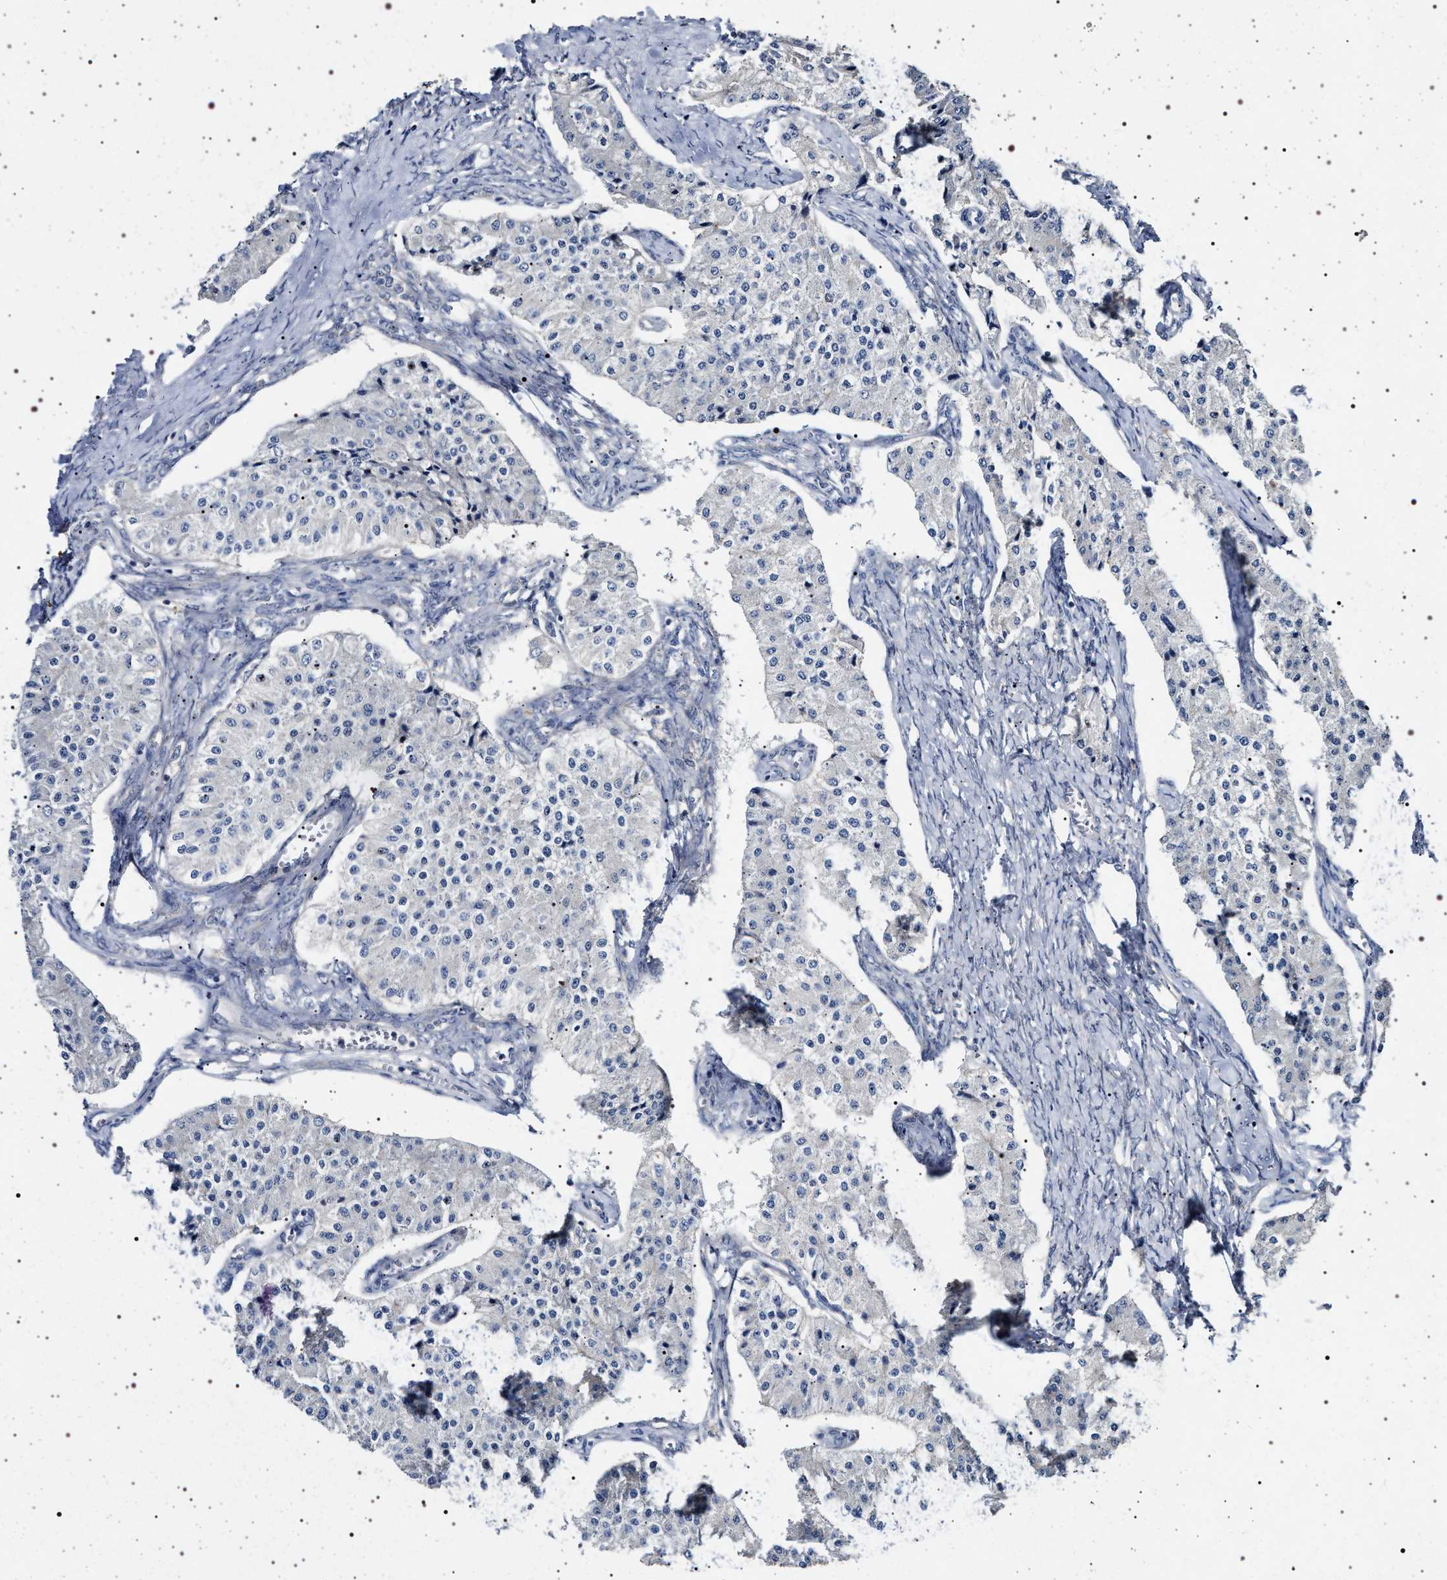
{"staining": {"intensity": "negative", "quantity": "none", "location": "none"}, "tissue": "carcinoid", "cell_type": "Tumor cells", "image_type": "cancer", "snomed": [{"axis": "morphology", "description": "Carcinoid, malignant, NOS"}, {"axis": "topography", "description": "Colon"}], "caption": "An immunohistochemistry histopathology image of carcinoid is shown. There is no staining in tumor cells of carcinoid.", "gene": "NAALADL2", "patient": {"sex": "female", "age": 52}}